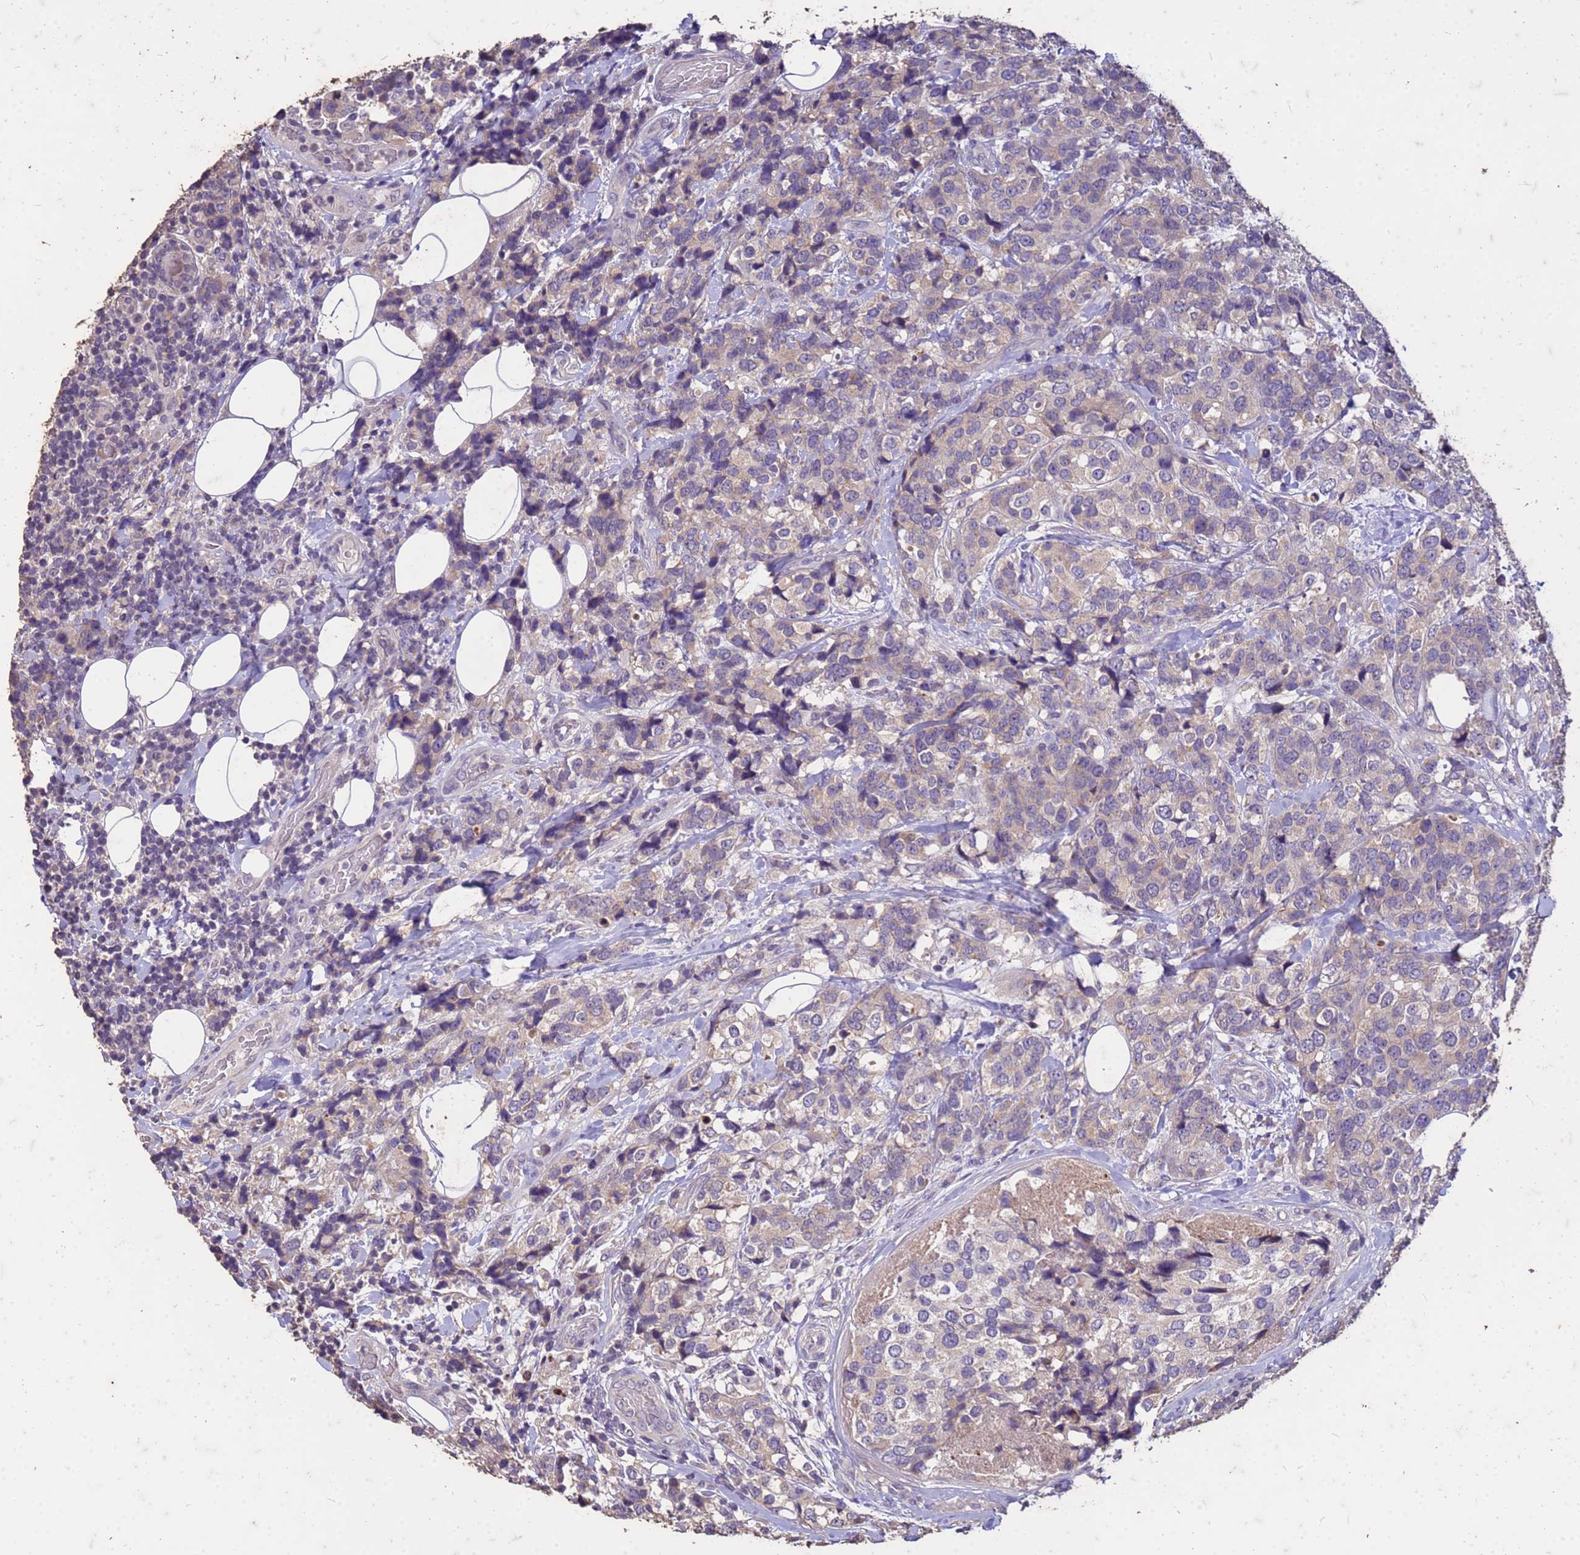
{"staining": {"intensity": "negative", "quantity": "none", "location": "none"}, "tissue": "breast cancer", "cell_type": "Tumor cells", "image_type": "cancer", "snomed": [{"axis": "morphology", "description": "Lobular carcinoma"}, {"axis": "topography", "description": "Breast"}], "caption": "The immunohistochemistry (IHC) histopathology image has no significant expression in tumor cells of breast cancer tissue. (Immunohistochemistry, brightfield microscopy, high magnification).", "gene": "FAM184B", "patient": {"sex": "female", "age": 59}}